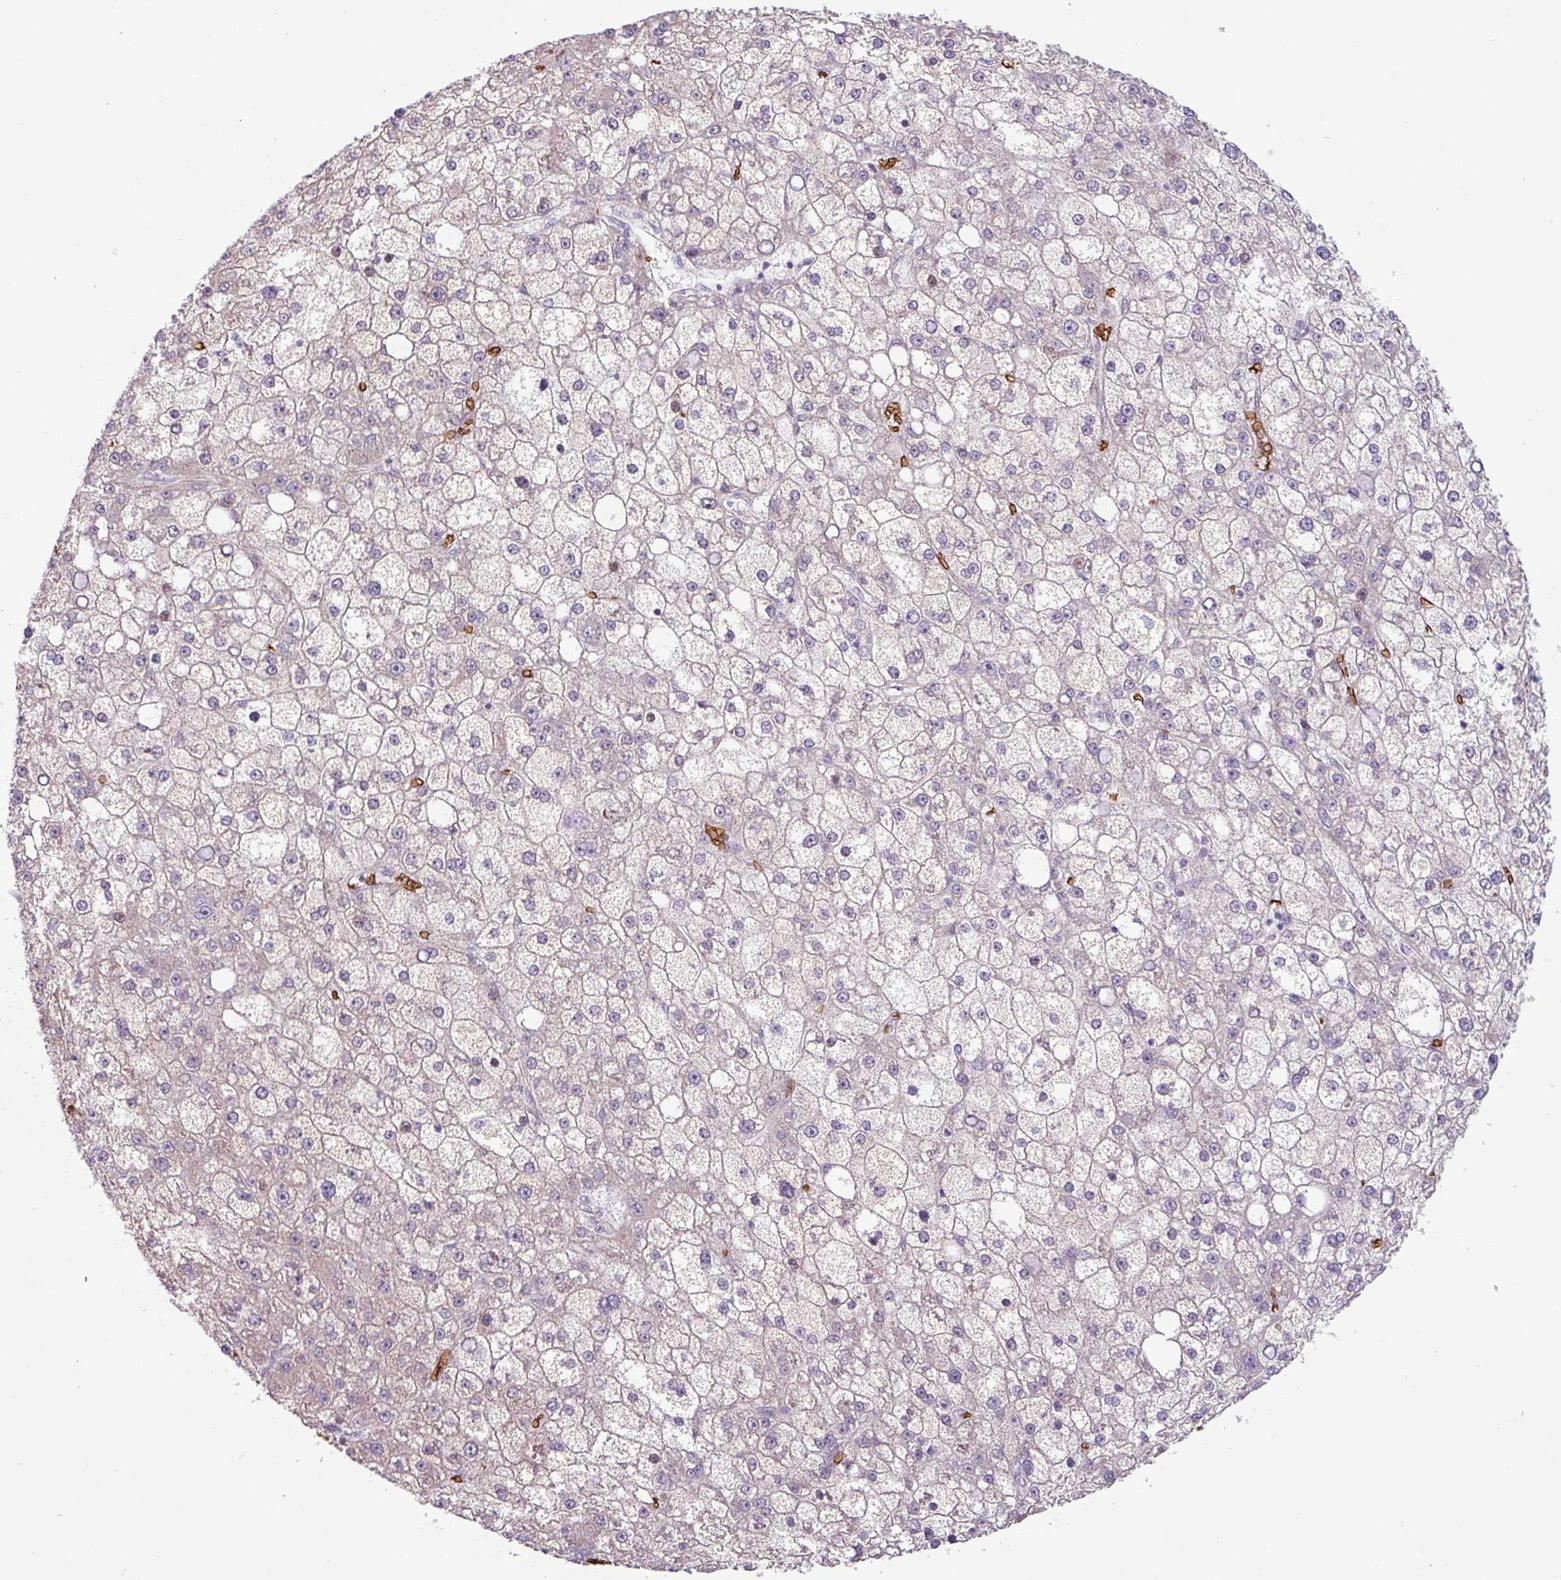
{"staining": {"intensity": "negative", "quantity": "none", "location": "none"}, "tissue": "liver cancer", "cell_type": "Tumor cells", "image_type": "cancer", "snomed": [{"axis": "morphology", "description": "Carcinoma, Hepatocellular, NOS"}, {"axis": "topography", "description": "Liver"}], "caption": "Image shows no protein staining in tumor cells of liver cancer tissue.", "gene": "RAD21L1", "patient": {"sex": "male", "age": 67}}